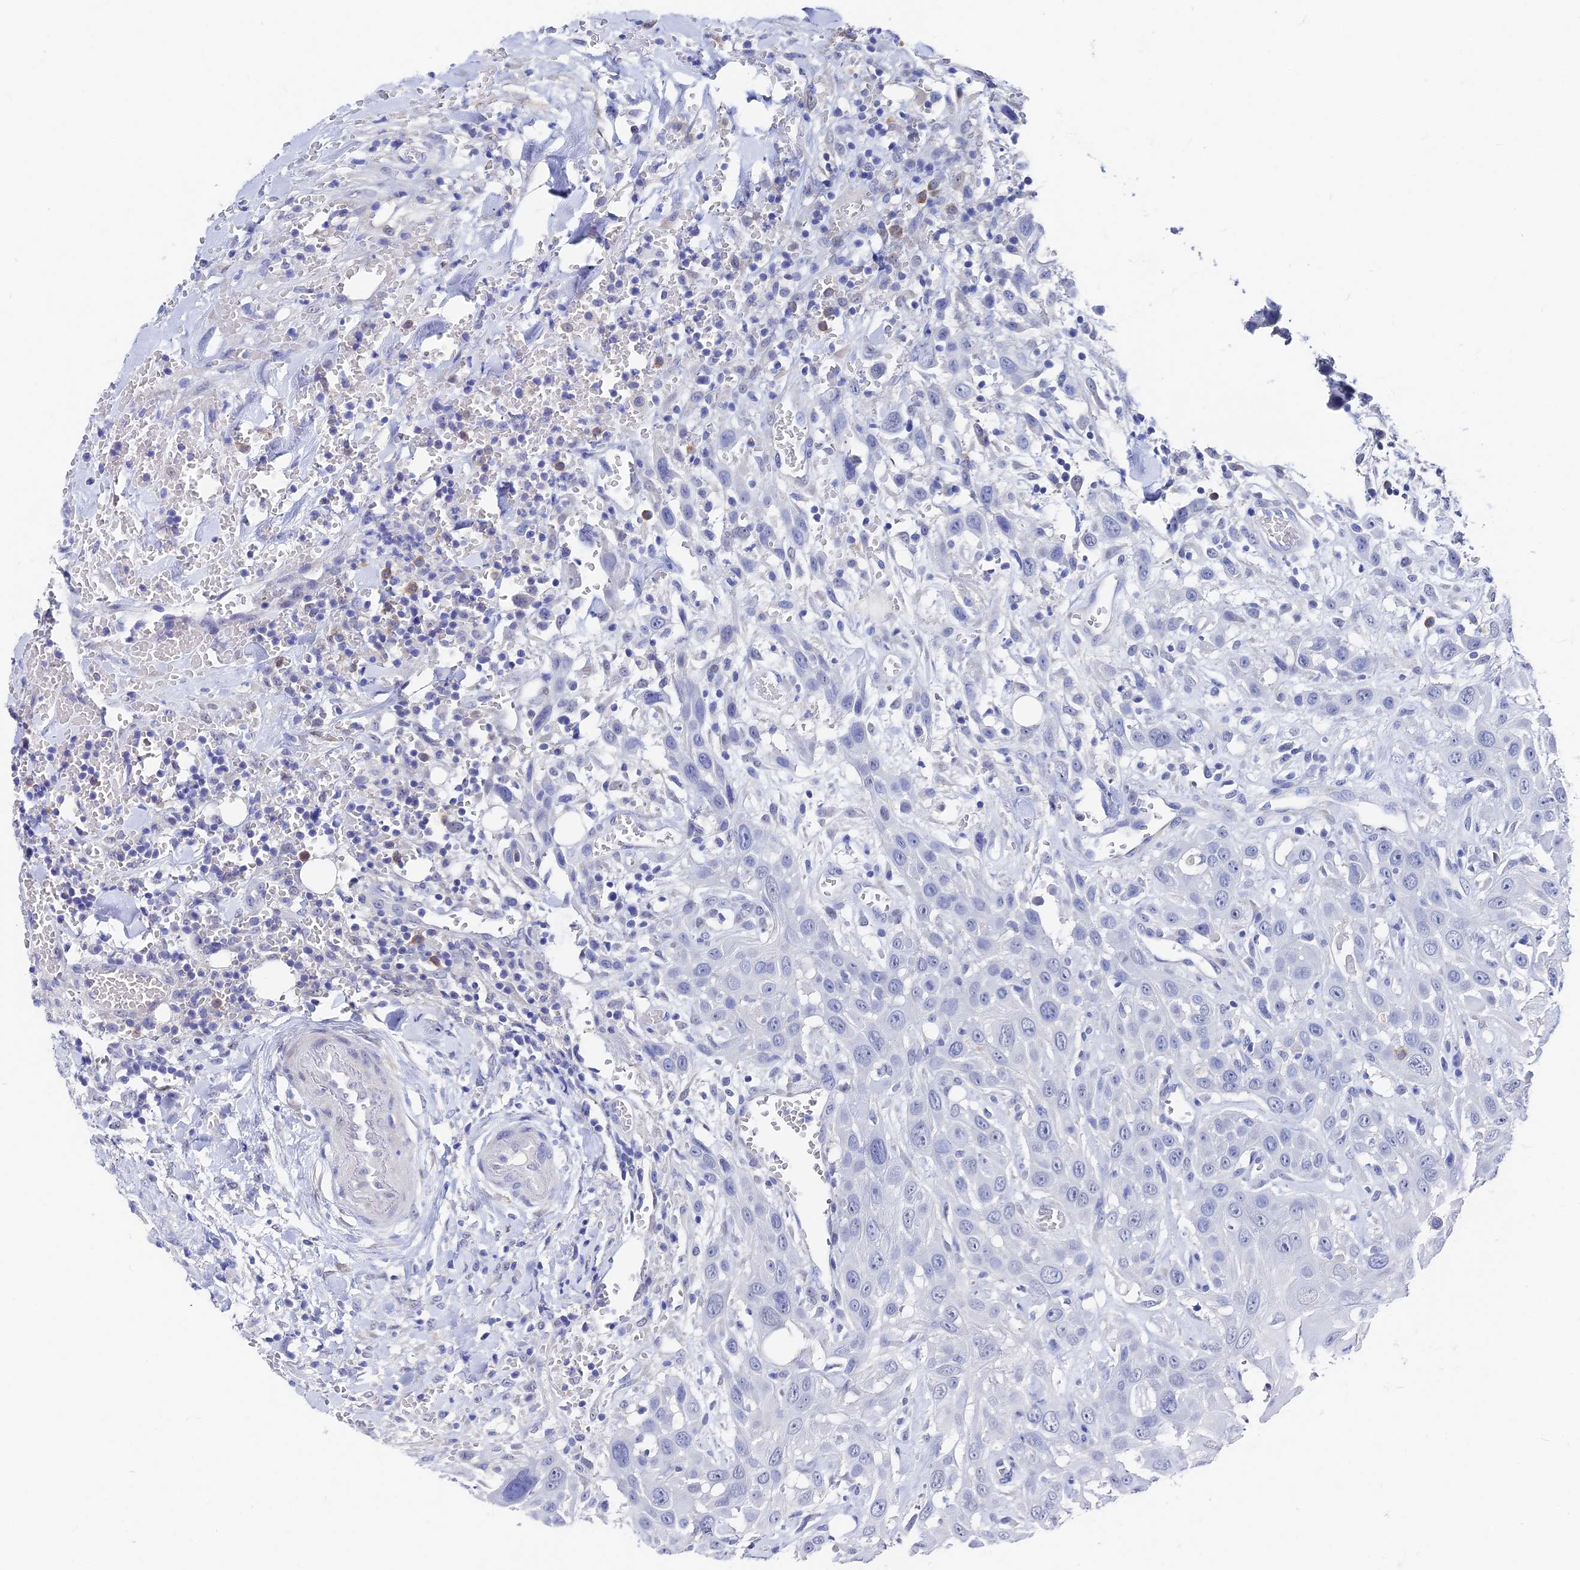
{"staining": {"intensity": "negative", "quantity": "none", "location": "none"}, "tissue": "head and neck cancer", "cell_type": "Tumor cells", "image_type": "cancer", "snomed": [{"axis": "morphology", "description": "Squamous cell carcinoma, NOS"}, {"axis": "topography", "description": "Head-Neck"}], "caption": "A histopathology image of head and neck cancer stained for a protein demonstrates no brown staining in tumor cells.", "gene": "VPS33B", "patient": {"sex": "male", "age": 81}}